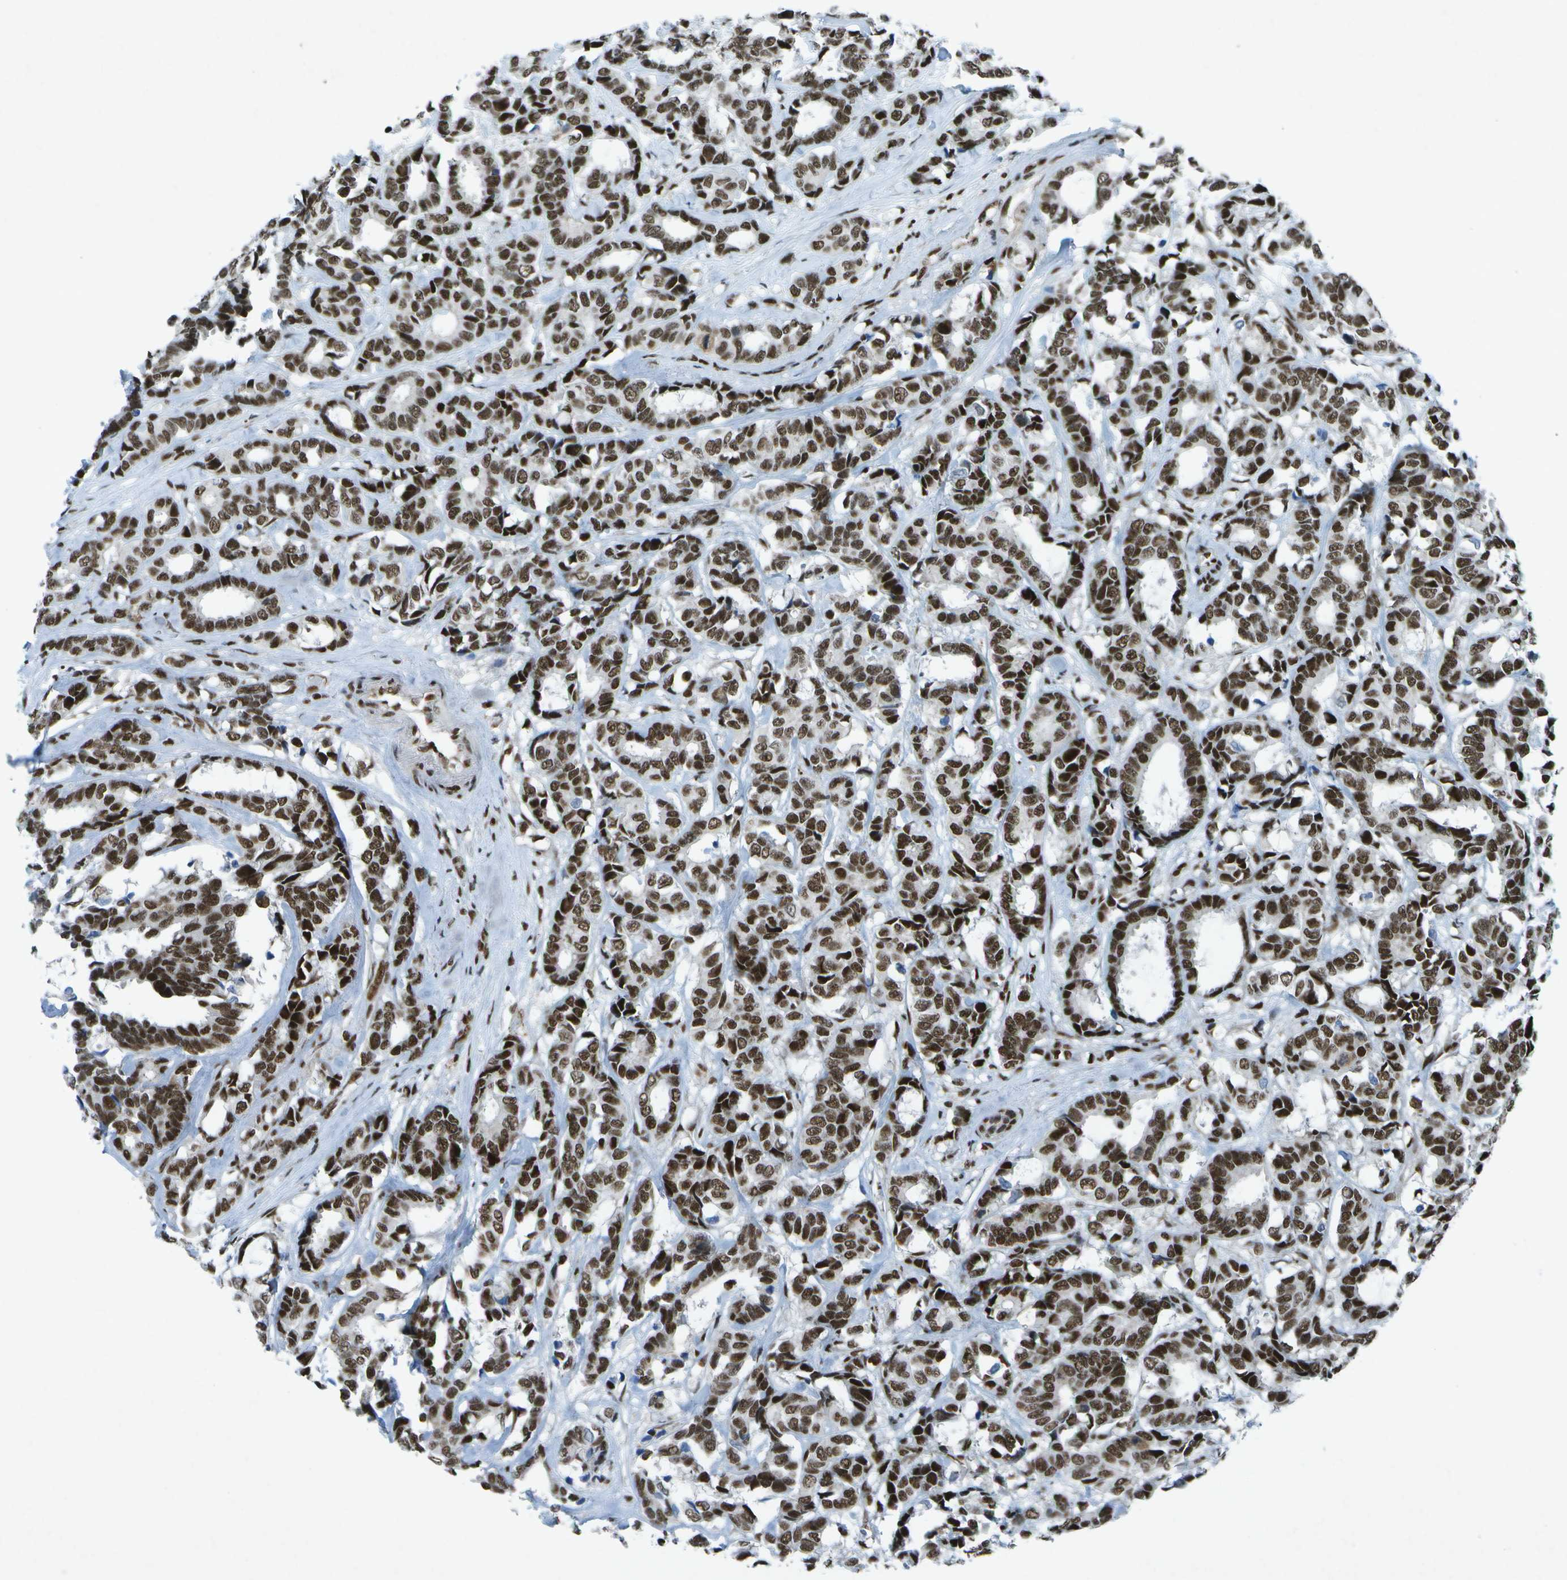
{"staining": {"intensity": "strong", "quantity": ">75%", "location": "nuclear"}, "tissue": "breast cancer", "cell_type": "Tumor cells", "image_type": "cancer", "snomed": [{"axis": "morphology", "description": "Duct carcinoma"}, {"axis": "topography", "description": "Breast"}], "caption": "Intraductal carcinoma (breast) stained for a protein (brown) displays strong nuclear positive expression in about >75% of tumor cells.", "gene": "MTA2", "patient": {"sex": "female", "age": 87}}